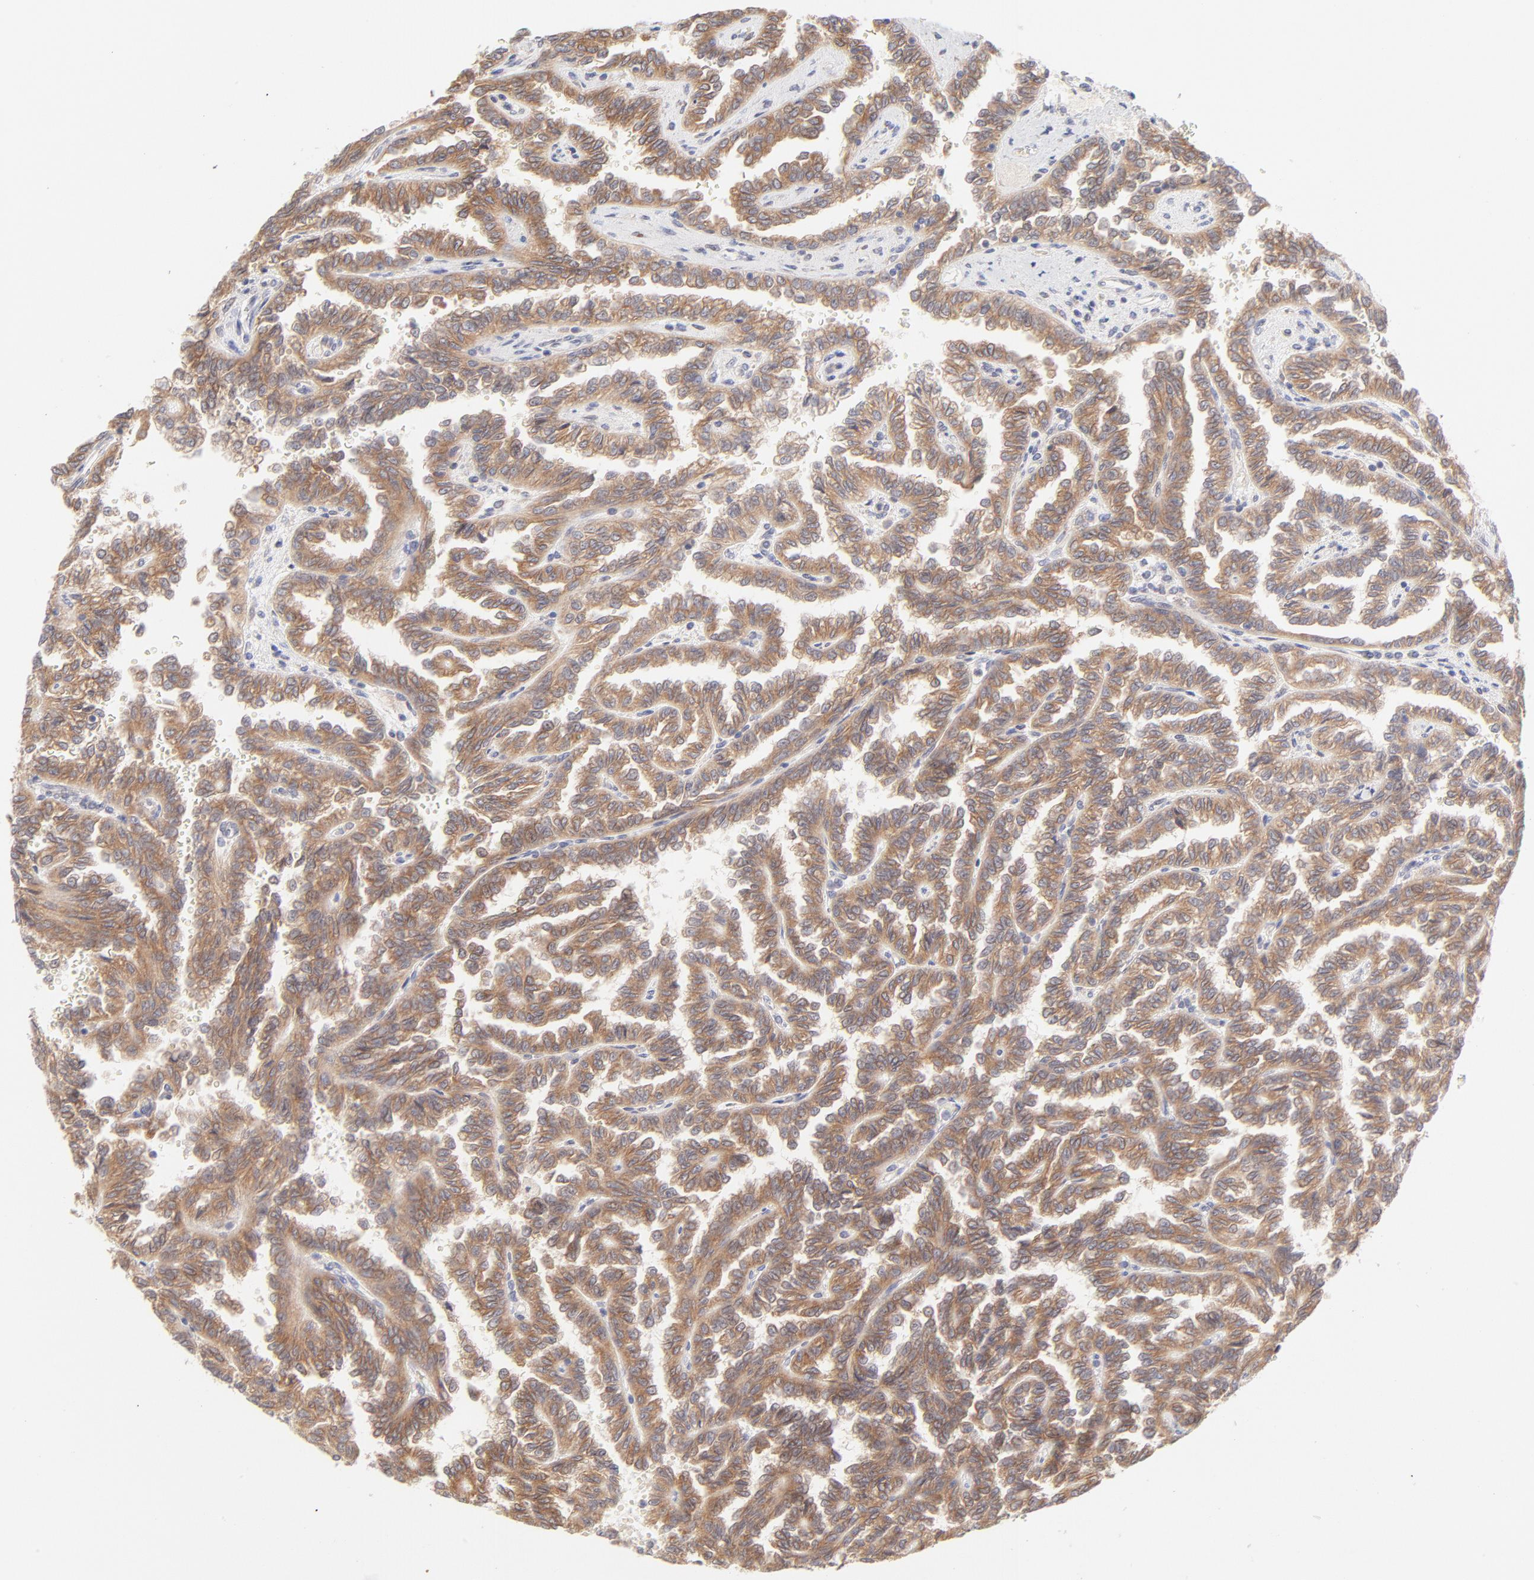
{"staining": {"intensity": "moderate", "quantity": ">75%", "location": "cytoplasmic/membranous"}, "tissue": "renal cancer", "cell_type": "Tumor cells", "image_type": "cancer", "snomed": [{"axis": "morphology", "description": "Inflammation, NOS"}, {"axis": "morphology", "description": "Adenocarcinoma, NOS"}, {"axis": "topography", "description": "Kidney"}], "caption": "Renal cancer (adenocarcinoma) tissue reveals moderate cytoplasmic/membranous positivity in about >75% of tumor cells, visualized by immunohistochemistry. Nuclei are stained in blue.", "gene": "RPS6KA1", "patient": {"sex": "male", "age": 68}}